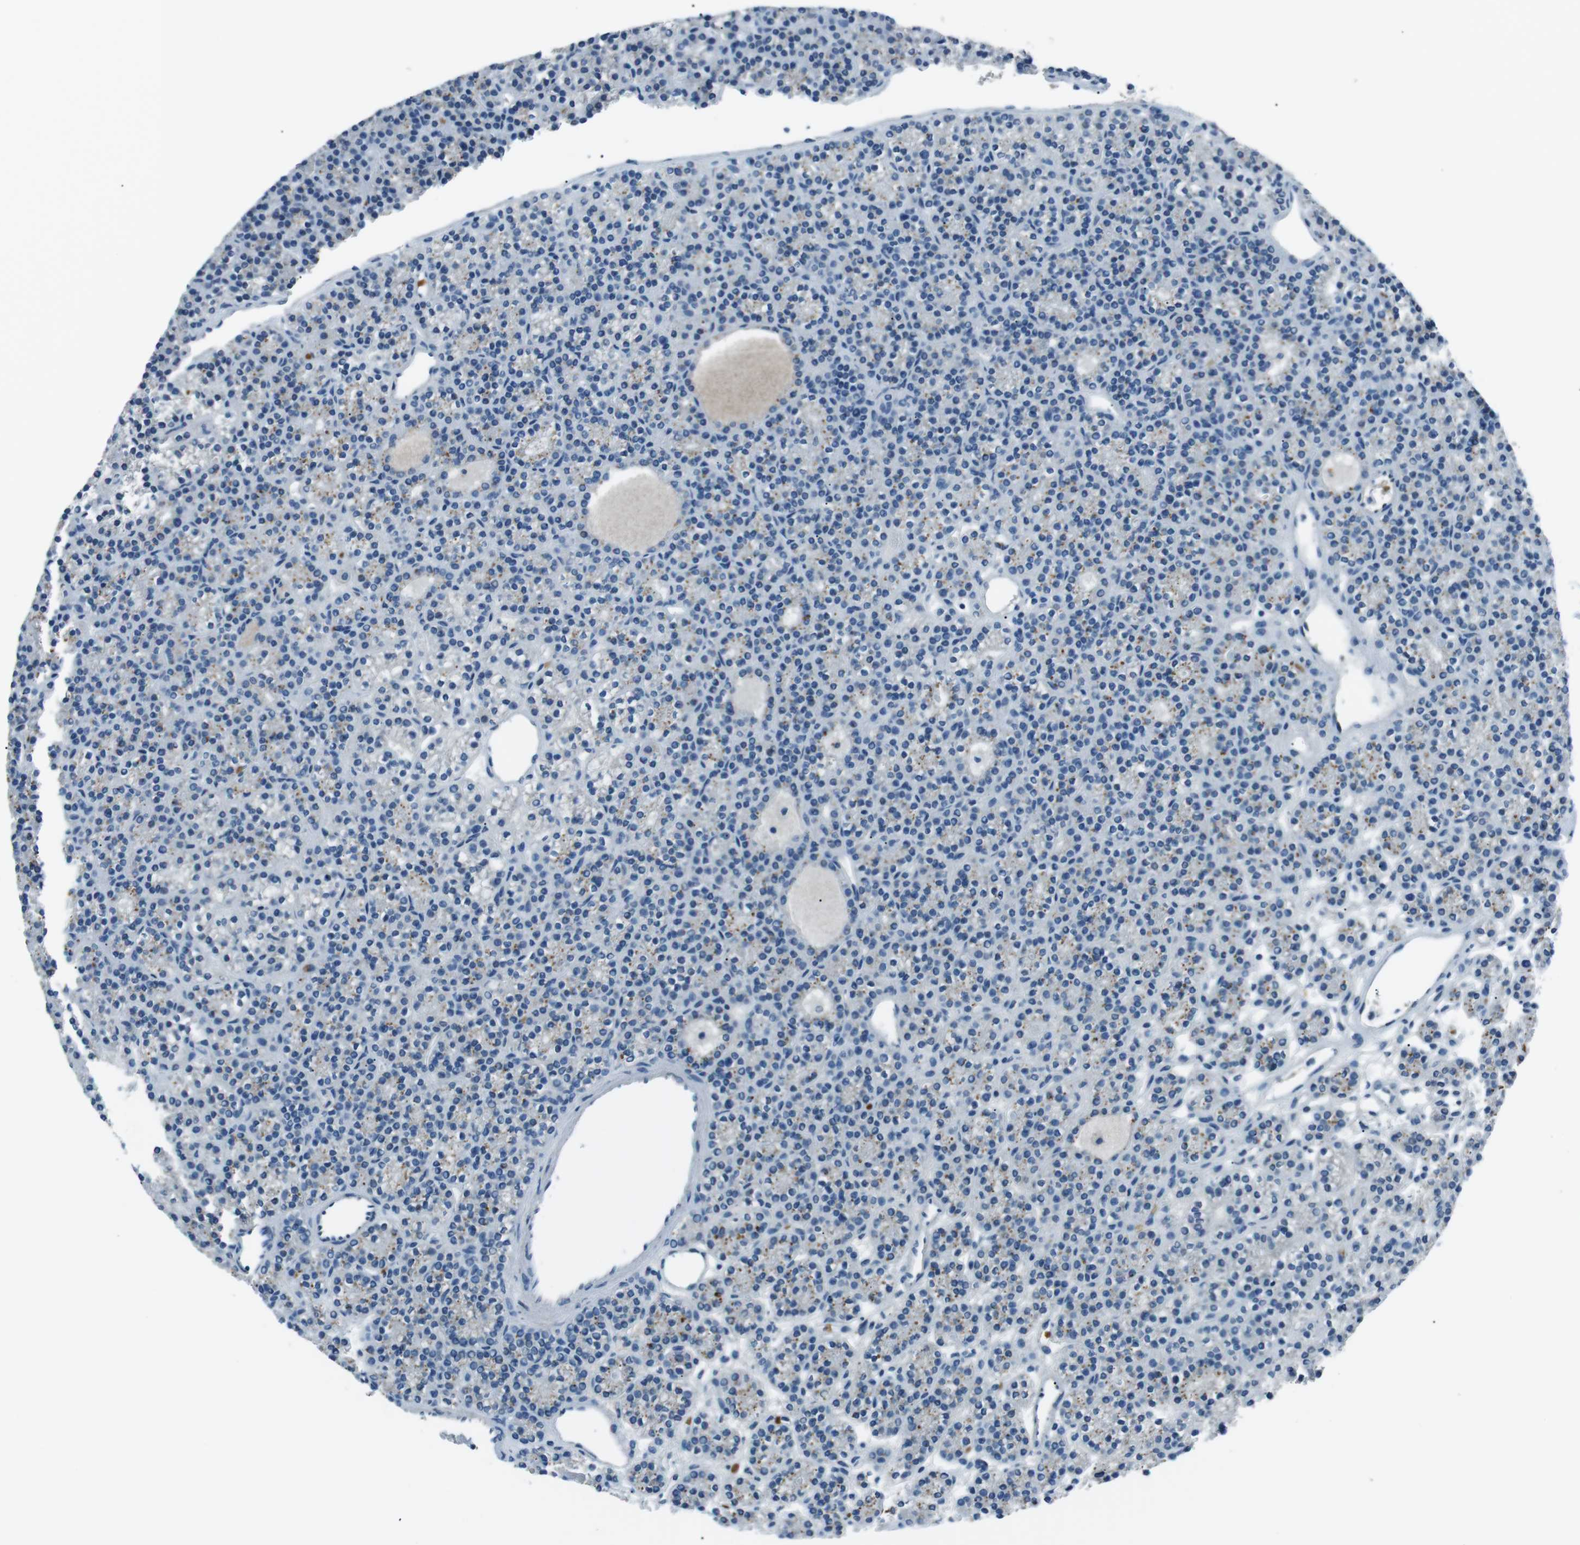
{"staining": {"intensity": "moderate", "quantity": "<25%", "location": "cytoplasmic/membranous"}, "tissue": "parathyroid gland", "cell_type": "Glandular cells", "image_type": "normal", "snomed": [{"axis": "morphology", "description": "Normal tissue, NOS"}, {"axis": "morphology", "description": "Adenoma, NOS"}, {"axis": "topography", "description": "Parathyroid gland"}], "caption": "Immunohistochemical staining of unremarkable human parathyroid gland displays low levels of moderate cytoplasmic/membranous staining in approximately <25% of glandular cells.", "gene": "ST6GAL1", "patient": {"sex": "female", "age": 64}}